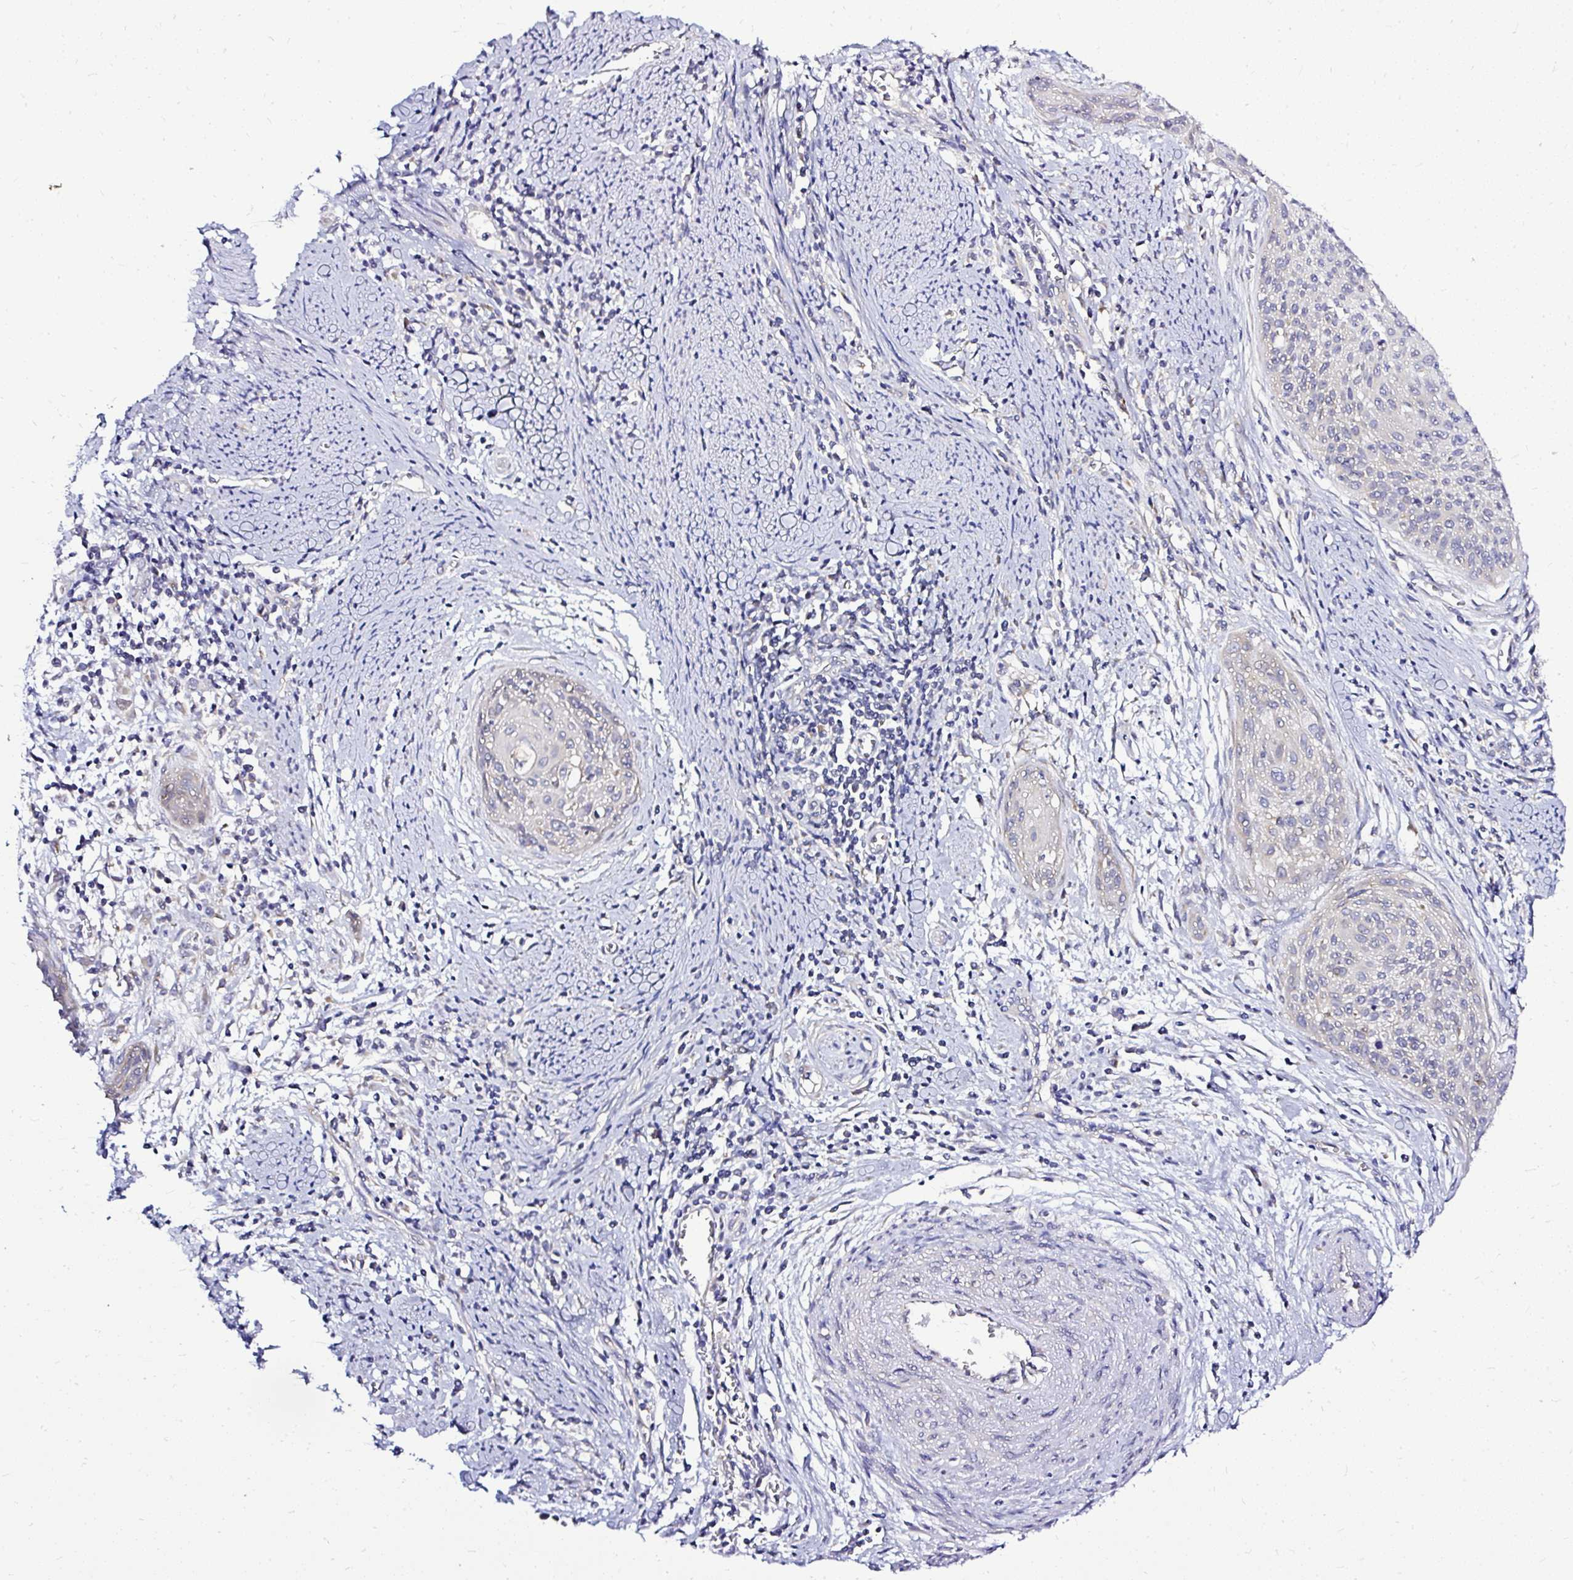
{"staining": {"intensity": "negative", "quantity": "none", "location": "none"}, "tissue": "cervical cancer", "cell_type": "Tumor cells", "image_type": "cancer", "snomed": [{"axis": "morphology", "description": "Squamous cell carcinoma, NOS"}, {"axis": "topography", "description": "Cervix"}], "caption": "Squamous cell carcinoma (cervical) stained for a protein using immunohistochemistry exhibits no positivity tumor cells.", "gene": "AMFR", "patient": {"sex": "female", "age": 55}}